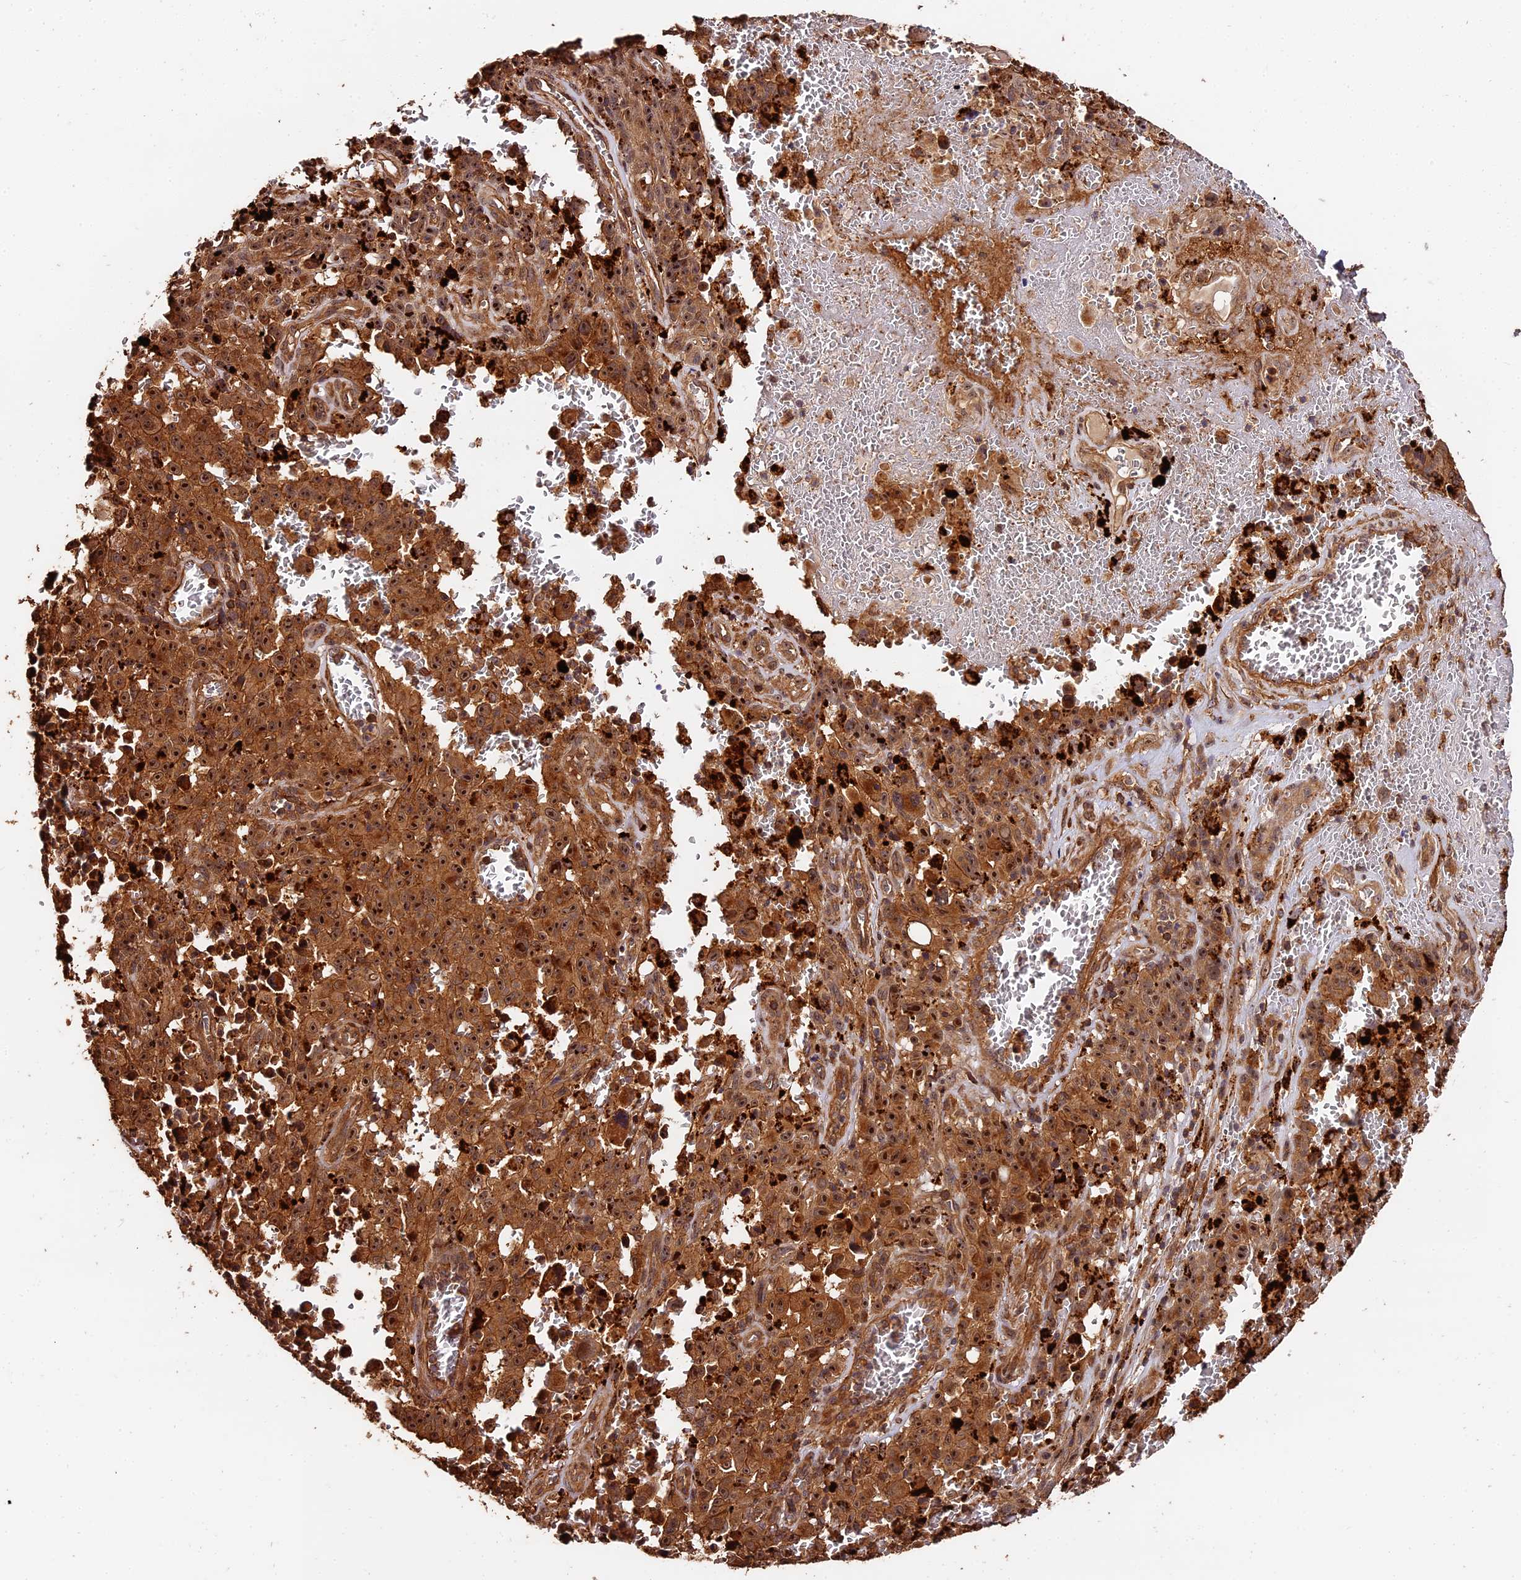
{"staining": {"intensity": "moderate", "quantity": ">75%", "location": "cytoplasmic/membranous,nuclear"}, "tissue": "melanoma", "cell_type": "Tumor cells", "image_type": "cancer", "snomed": [{"axis": "morphology", "description": "Malignant melanoma, NOS"}, {"axis": "topography", "description": "Skin"}], "caption": "Malignant melanoma stained for a protein exhibits moderate cytoplasmic/membranous and nuclear positivity in tumor cells.", "gene": "MMP15", "patient": {"sex": "female", "age": 82}}